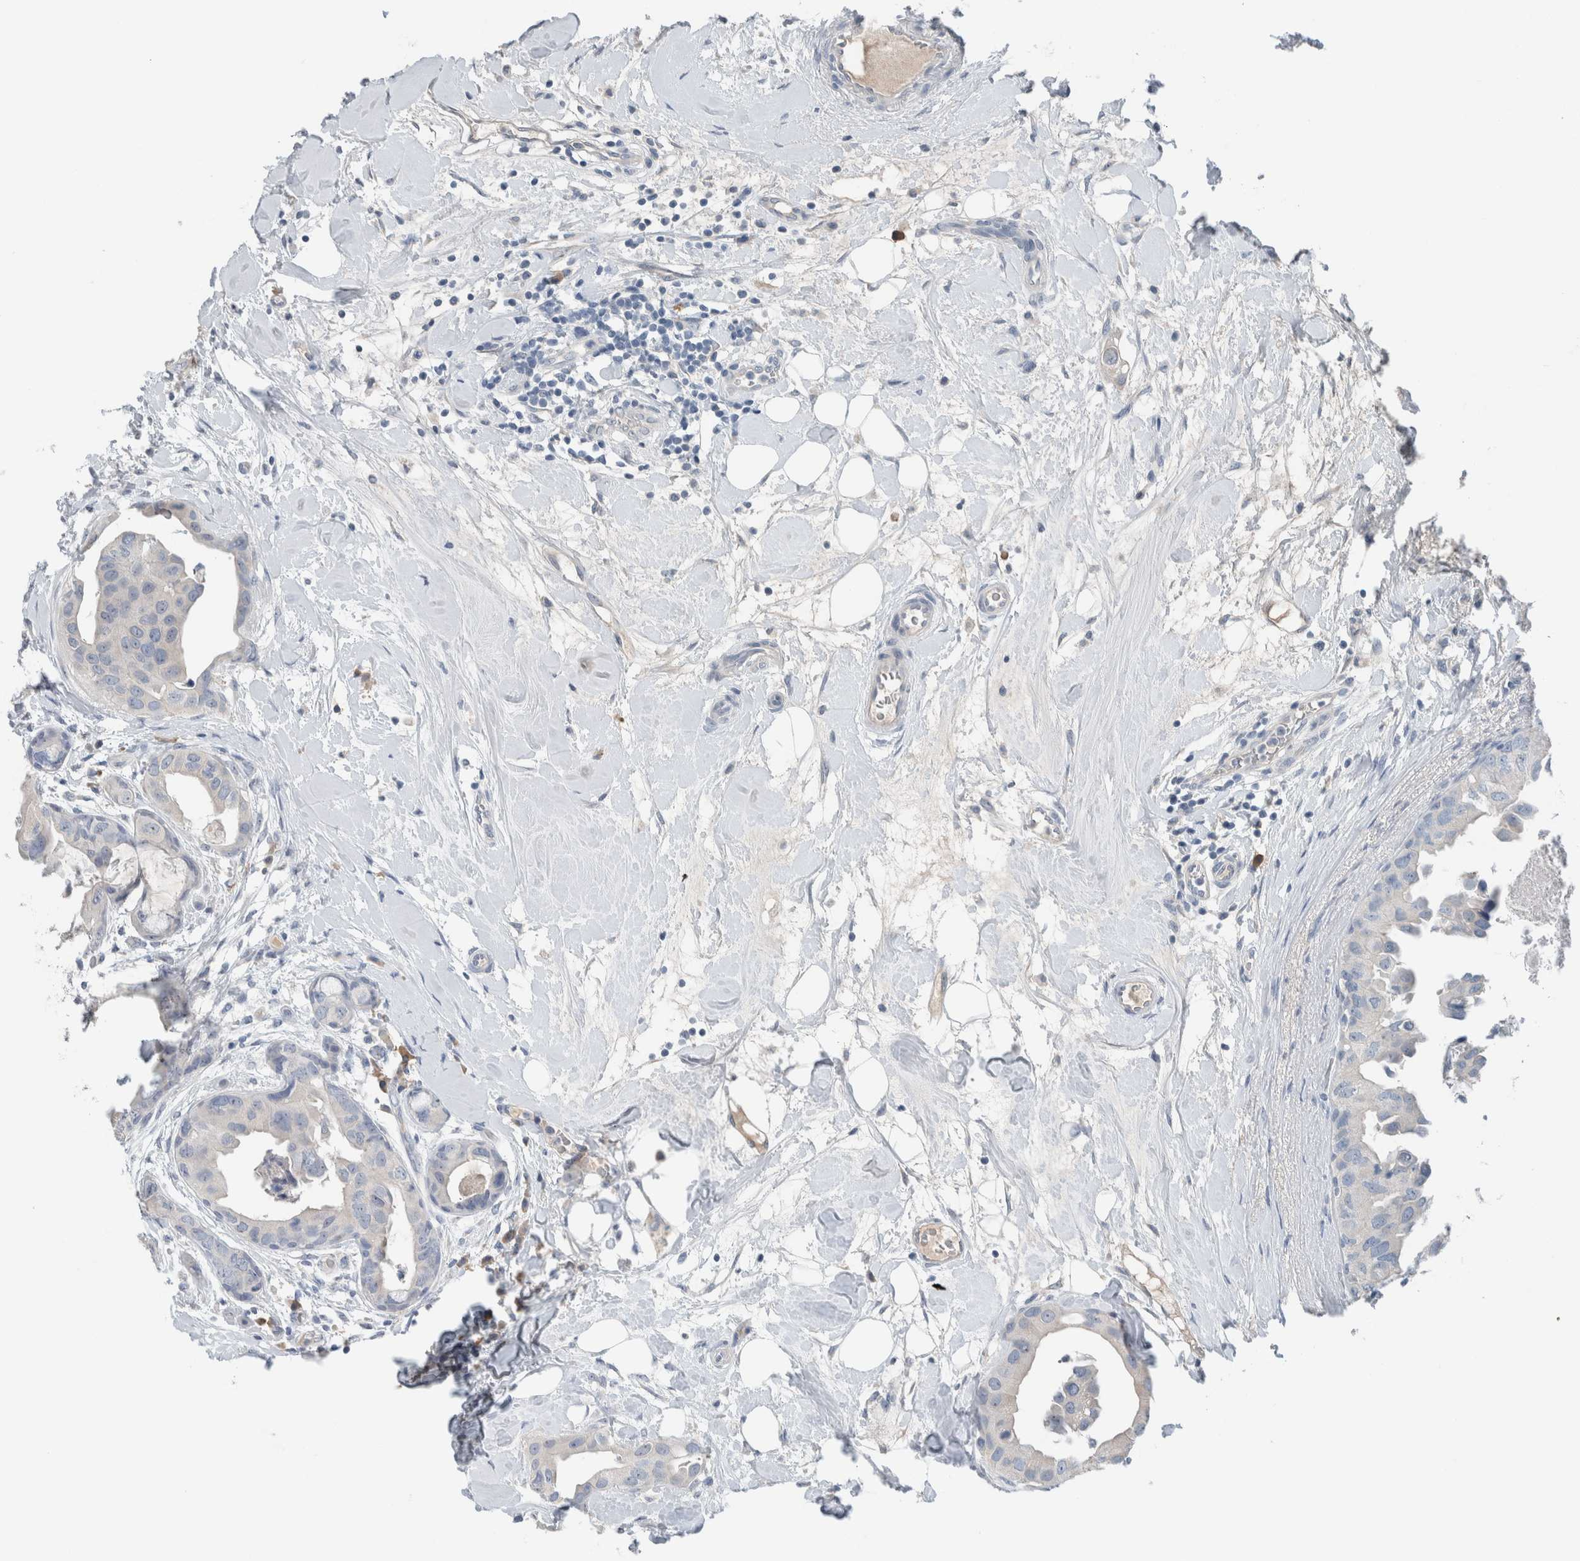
{"staining": {"intensity": "negative", "quantity": "none", "location": "none"}, "tissue": "breast cancer", "cell_type": "Tumor cells", "image_type": "cancer", "snomed": [{"axis": "morphology", "description": "Duct carcinoma"}, {"axis": "topography", "description": "Breast"}], "caption": "Immunohistochemical staining of human invasive ductal carcinoma (breast) exhibits no significant expression in tumor cells.", "gene": "DUOX1", "patient": {"sex": "female", "age": 40}}